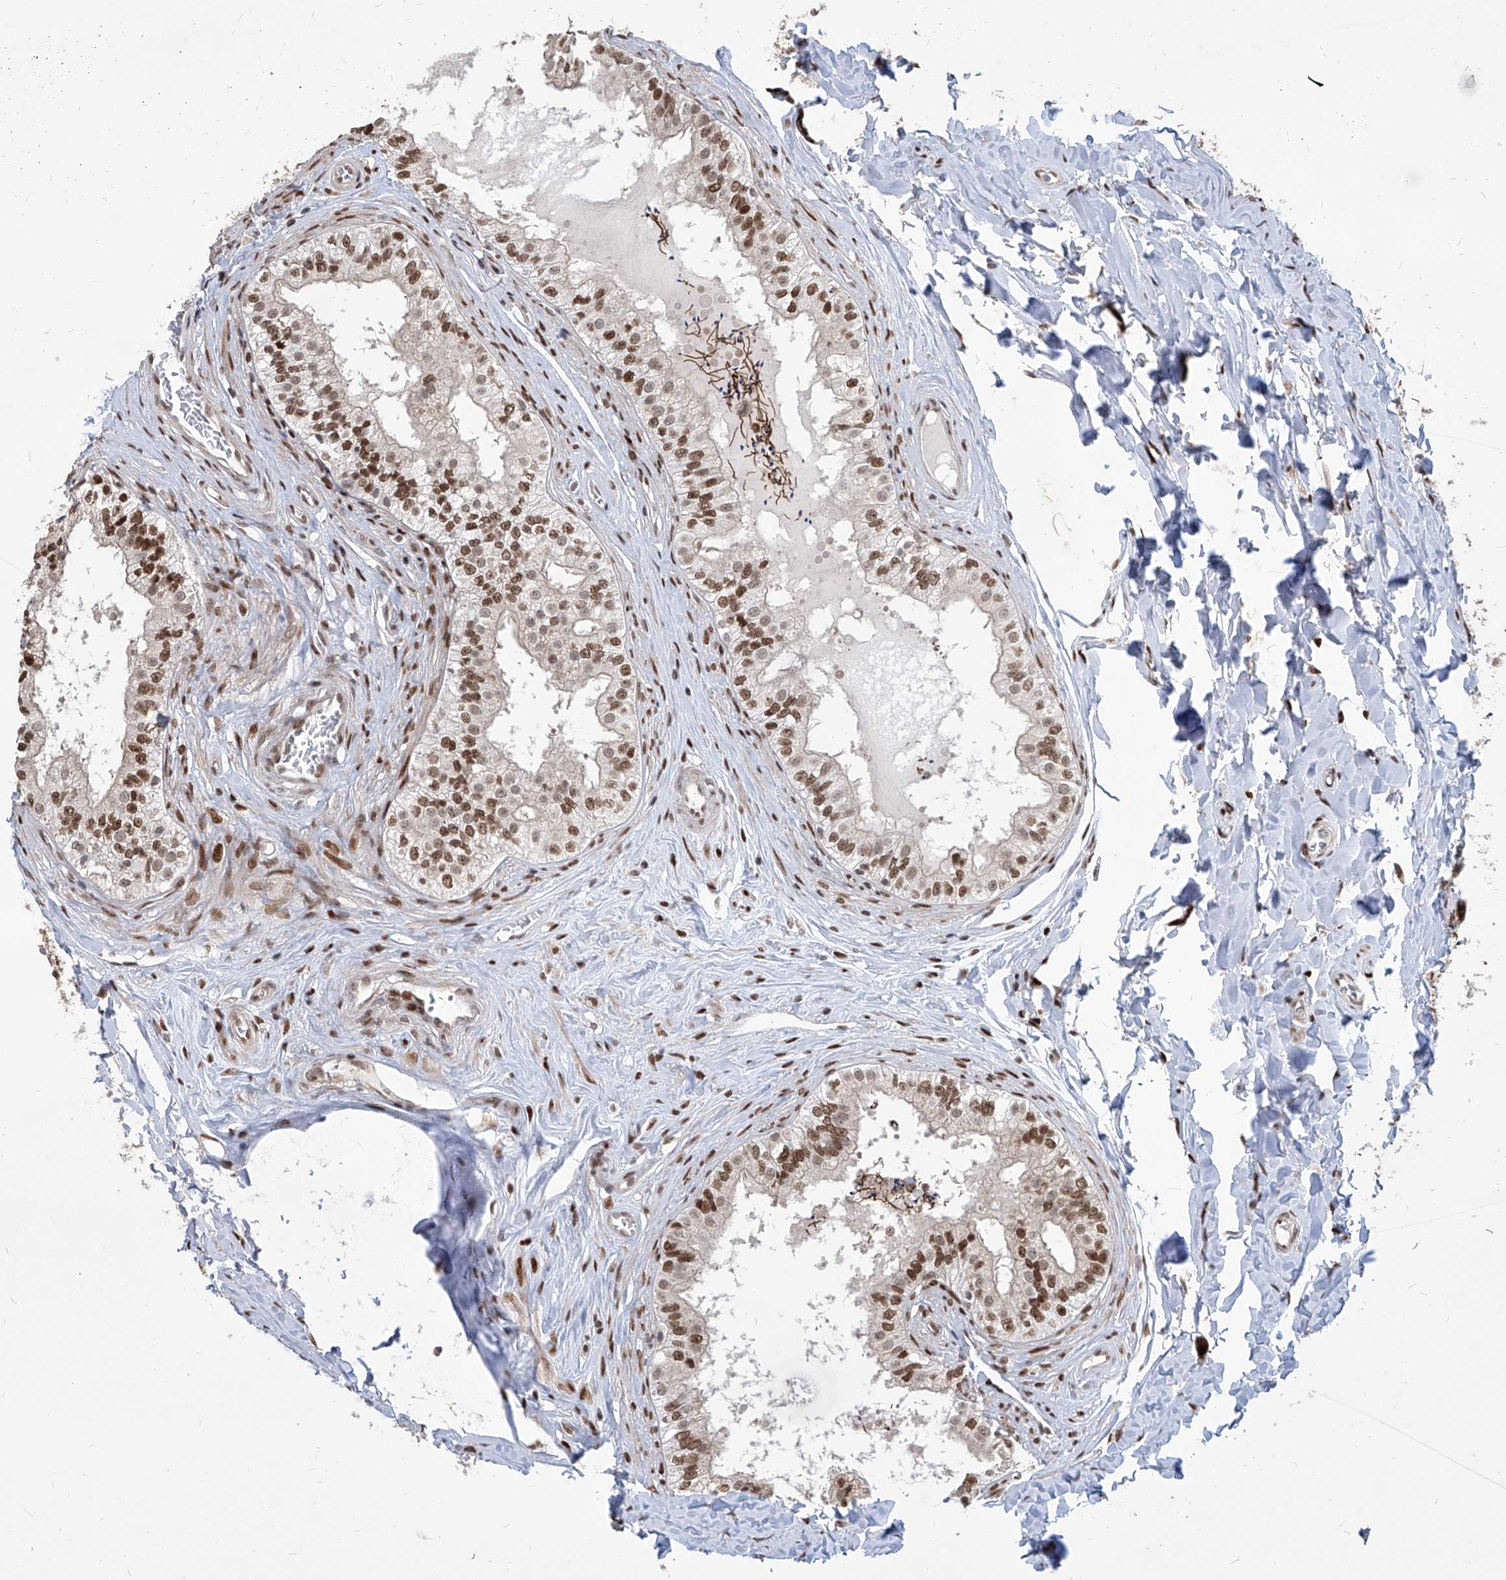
{"staining": {"intensity": "strong", "quantity": ">75%", "location": "nuclear"}, "tissue": "epididymis", "cell_type": "Glandular cells", "image_type": "normal", "snomed": [{"axis": "morphology", "description": "Normal tissue, NOS"}, {"axis": "topography", "description": "Epididymis"}], "caption": "This is an image of IHC staining of benign epididymis, which shows strong expression in the nuclear of glandular cells.", "gene": "IRF2", "patient": {"sex": "male", "age": 29}}